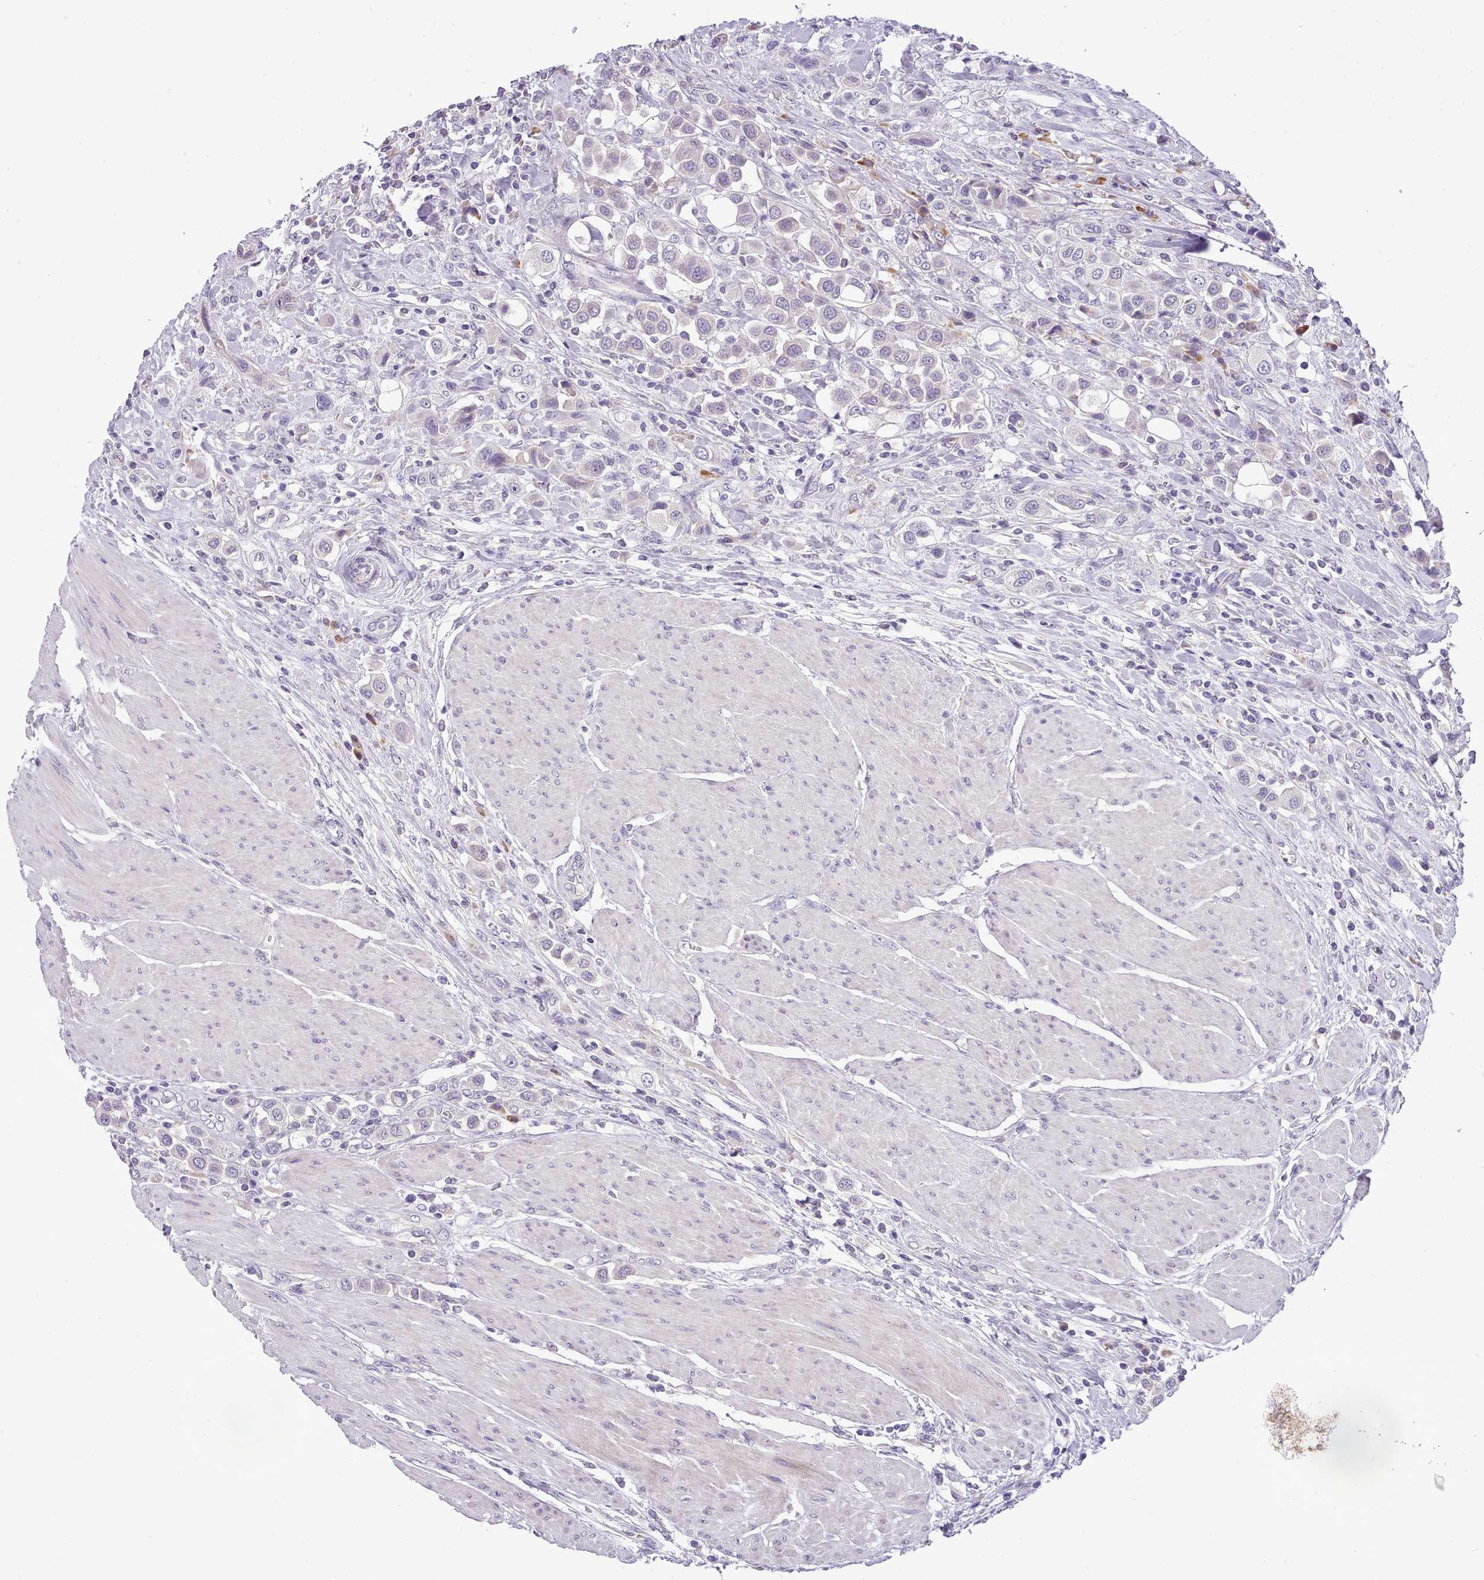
{"staining": {"intensity": "negative", "quantity": "none", "location": "none"}, "tissue": "urothelial cancer", "cell_type": "Tumor cells", "image_type": "cancer", "snomed": [{"axis": "morphology", "description": "Urothelial carcinoma, High grade"}, {"axis": "topography", "description": "Urinary bladder"}], "caption": "Immunohistochemical staining of human urothelial cancer reveals no significant staining in tumor cells.", "gene": "FAM83E", "patient": {"sex": "male", "age": 50}}